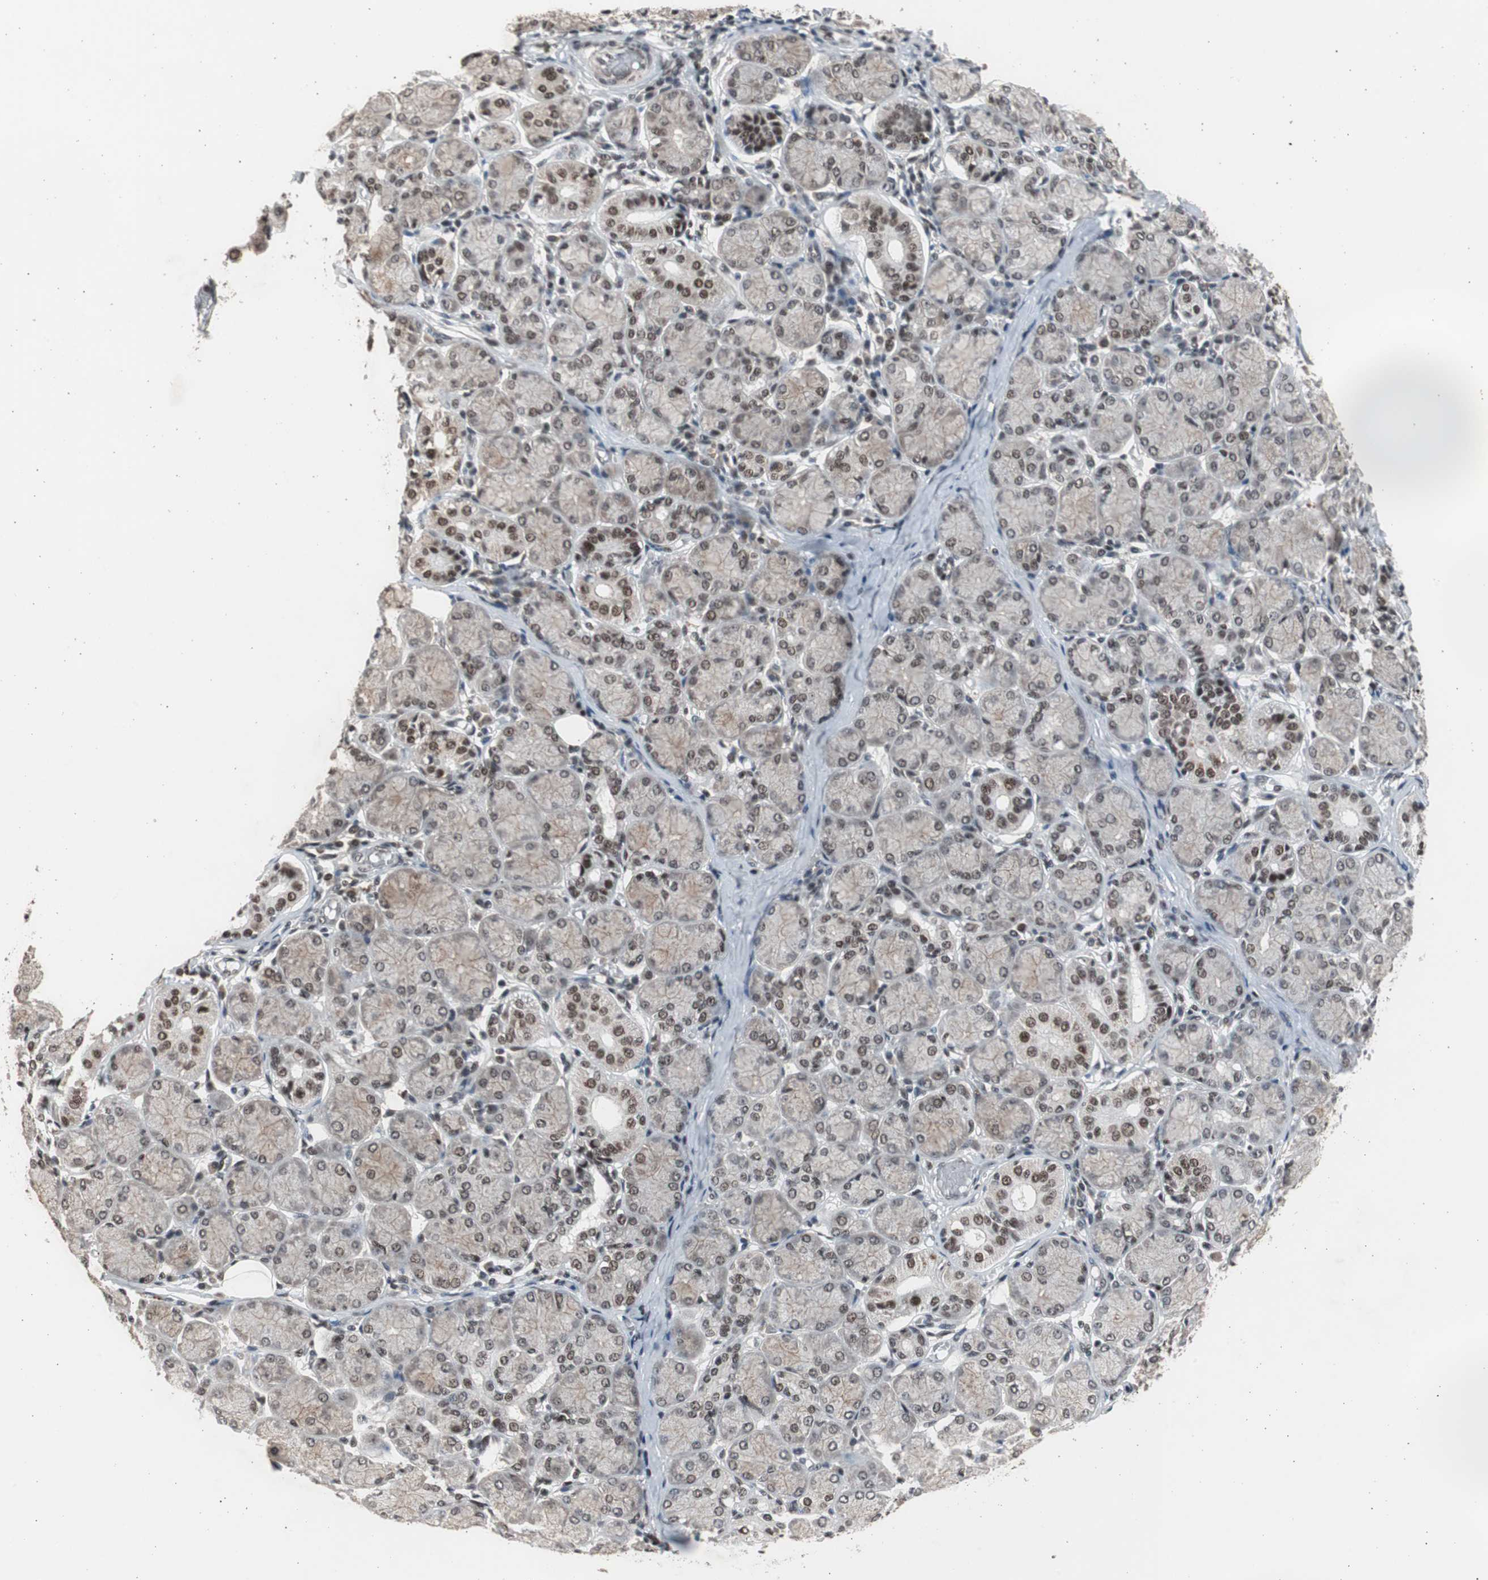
{"staining": {"intensity": "moderate", "quantity": "25%-75%", "location": "nuclear"}, "tissue": "salivary gland", "cell_type": "Glandular cells", "image_type": "normal", "snomed": [{"axis": "morphology", "description": "Normal tissue, NOS"}, {"axis": "topography", "description": "Salivary gland"}], "caption": "IHC histopathology image of benign human salivary gland stained for a protein (brown), which exhibits medium levels of moderate nuclear staining in approximately 25%-75% of glandular cells.", "gene": "RPA1", "patient": {"sex": "female", "age": 24}}